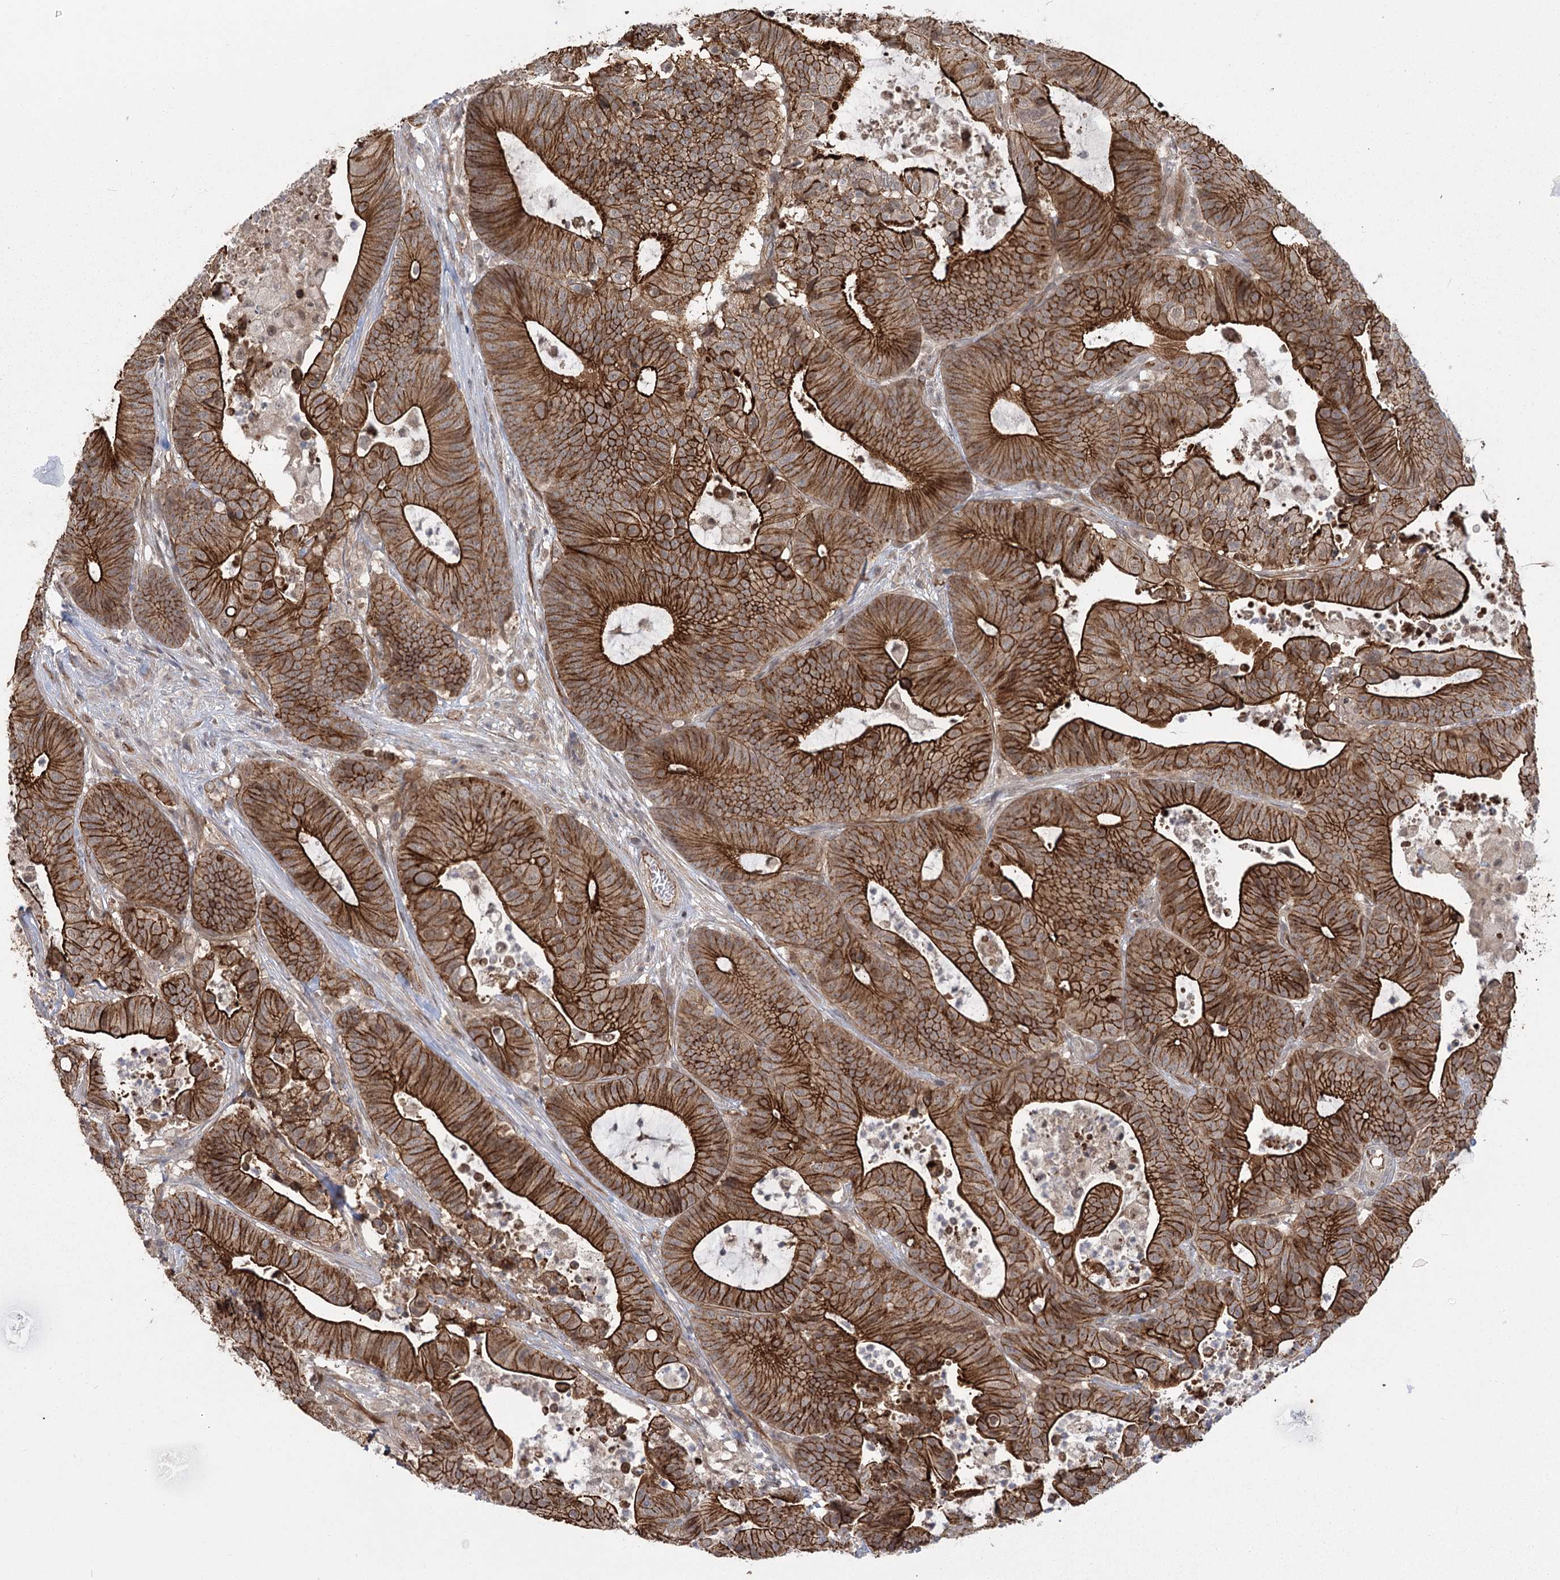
{"staining": {"intensity": "strong", "quantity": ">75%", "location": "cytoplasmic/membranous"}, "tissue": "colorectal cancer", "cell_type": "Tumor cells", "image_type": "cancer", "snomed": [{"axis": "morphology", "description": "Adenocarcinoma, NOS"}, {"axis": "topography", "description": "Colon"}], "caption": "The image displays immunohistochemical staining of colorectal cancer (adenocarcinoma). There is strong cytoplasmic/membranous expression is present in approximately >75% of tumor cells.", "gene": "RPP14", "patient": {"sex": "female", "age": 84}}